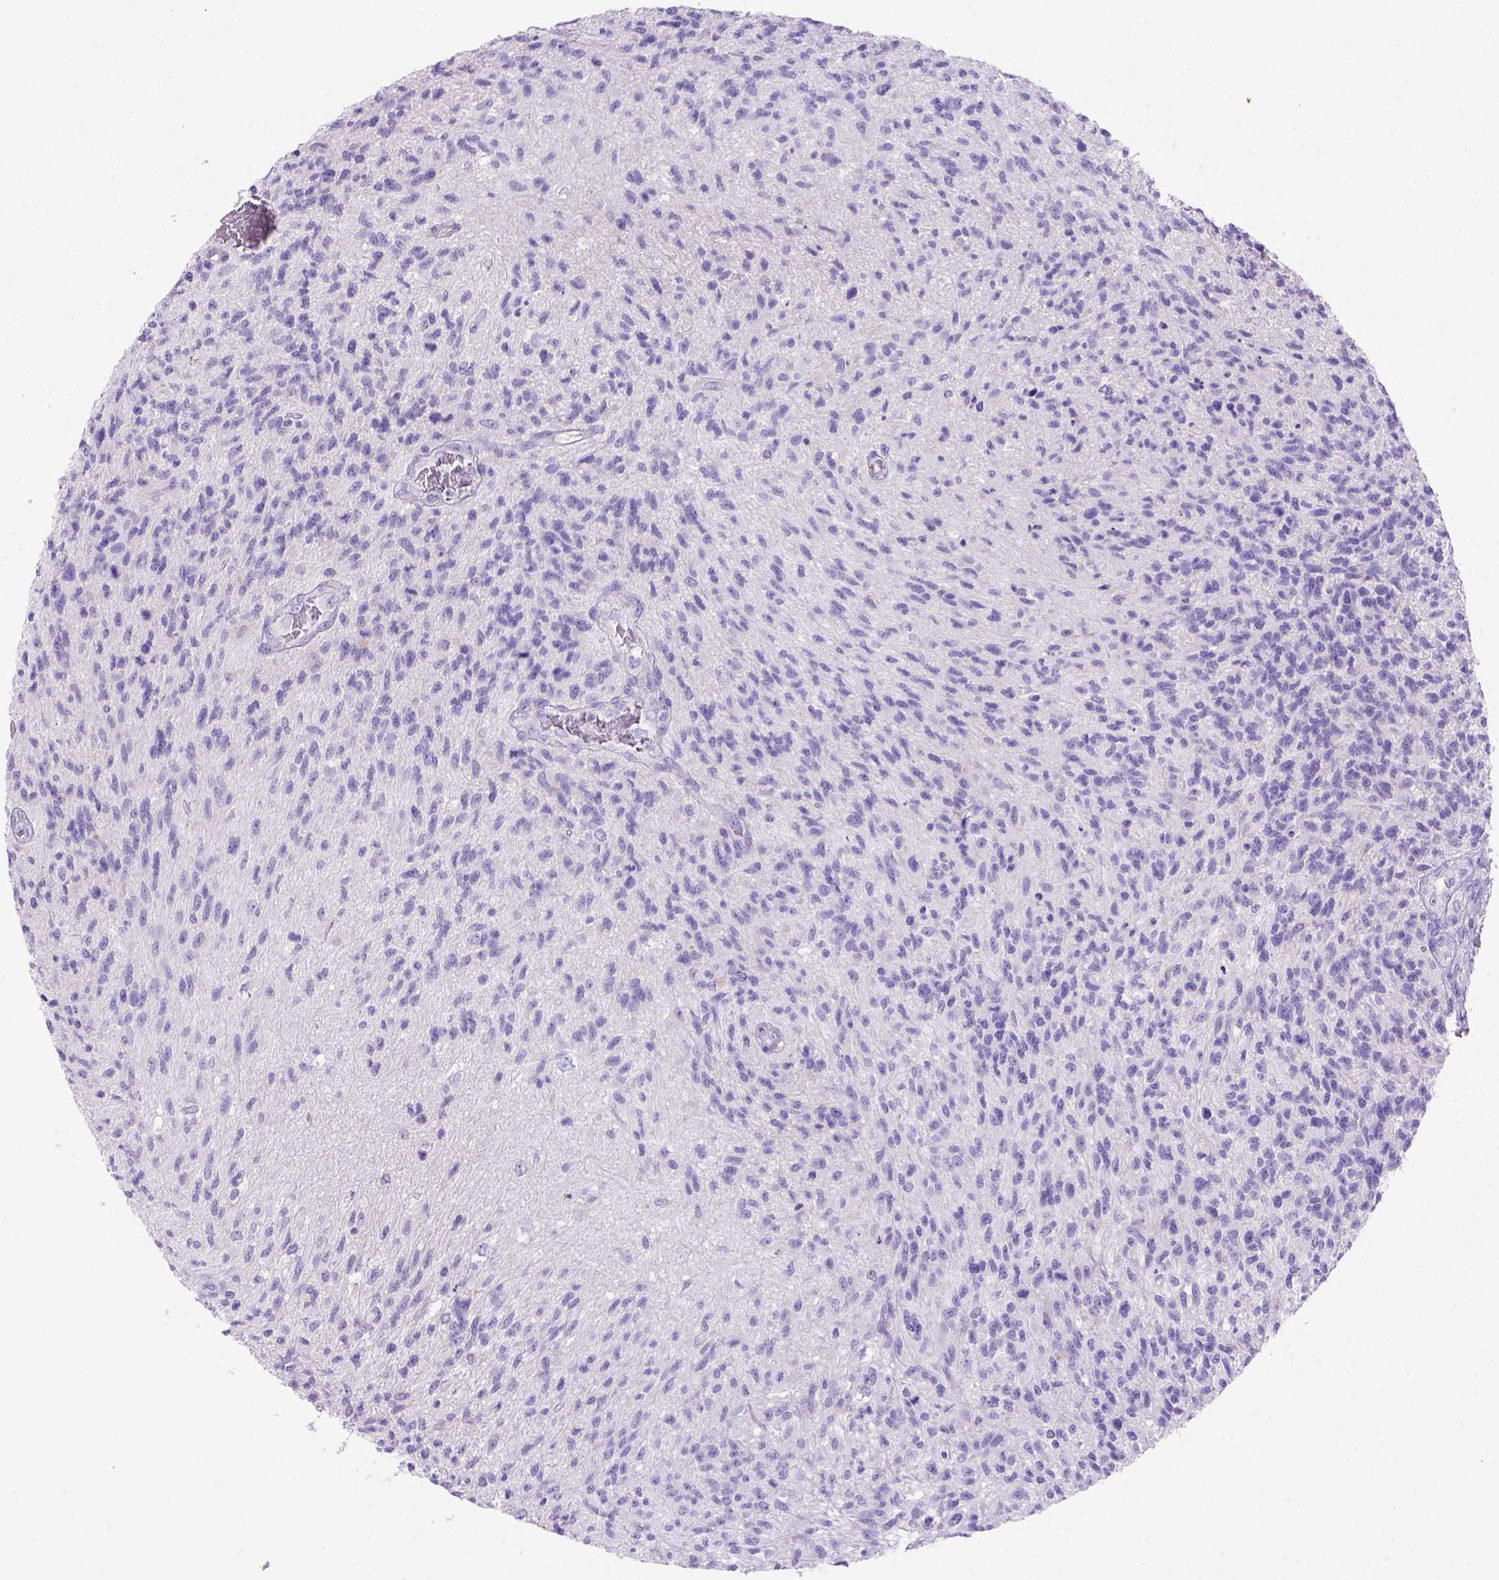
{"staining": {"intensity": "negative", "quantity": "none", "location": "none"}, "tissue": "glioma", "cell_type": "Tumor cells", "image_type": "cancer", "snomed": [{"axis": "morphology", "description": "Glioma, malignant, High grade"}, {"axis": "topography", "description": "Brain"}], "caption": "Immunohistochemistry histopathology image of neoplastic tissue: human malignant high-grade glioma stained with DAB (3,3'-diaminobenzidine) shows no significant protein staining in tumor cells.", "gene": "SIRPD", "patient": {"sex": "male", "age": 56}}